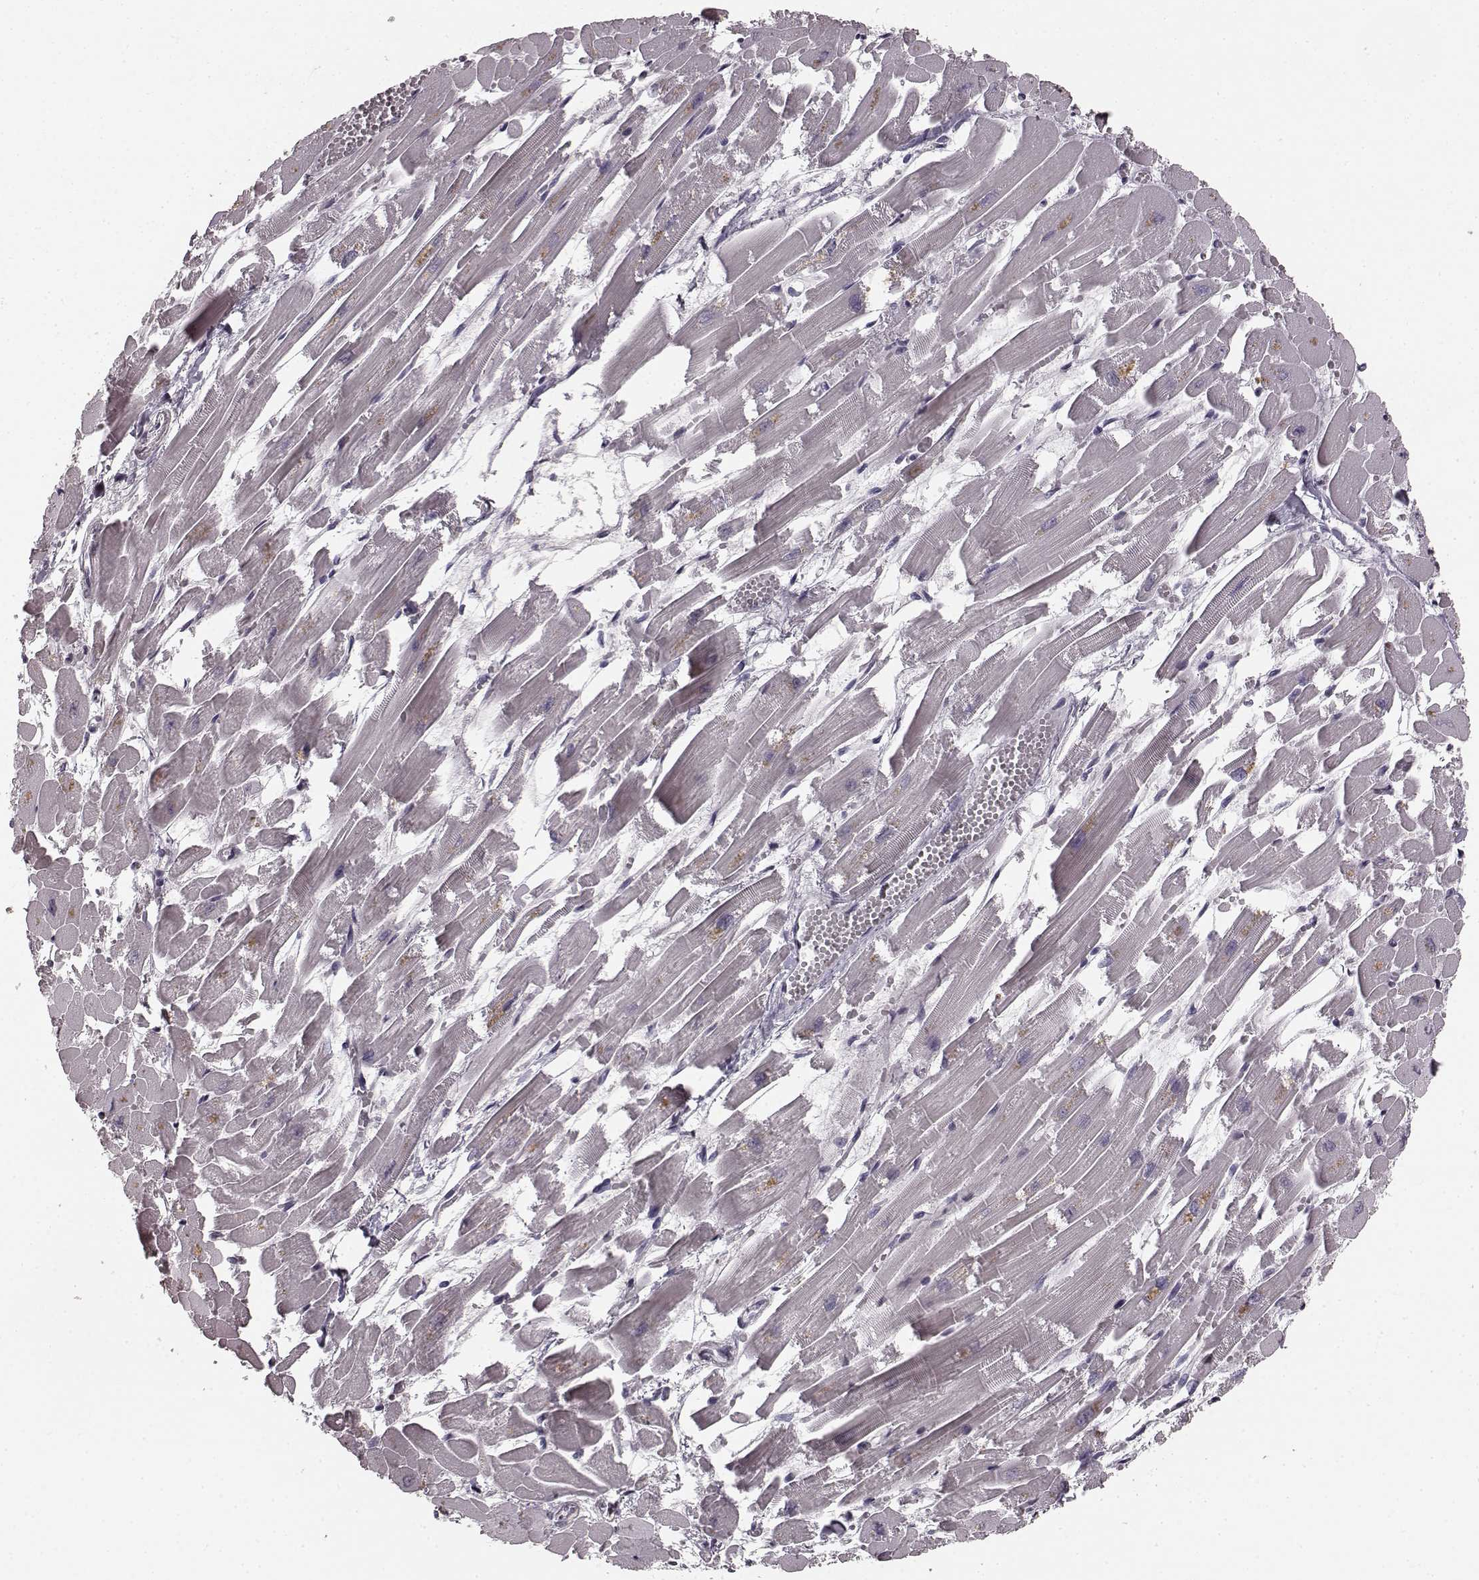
{"staining": {"intensity": "negative", "quantity": "none", "location": "none"}, "tissue": "heart muscle", "cell_type": "Cardiomyocytes", "image_type": "normal", "snomed": [{"axis": "morphology", "description": "Normal tissue, NOS"}, {"axis": "topography", "description": "Heart"}], "caption": "The image demonstrates no significant staining in cardiomyocytes of heart muscle.", "gene": "RIT2", "patient": {"sex": "female", "age": 52}}